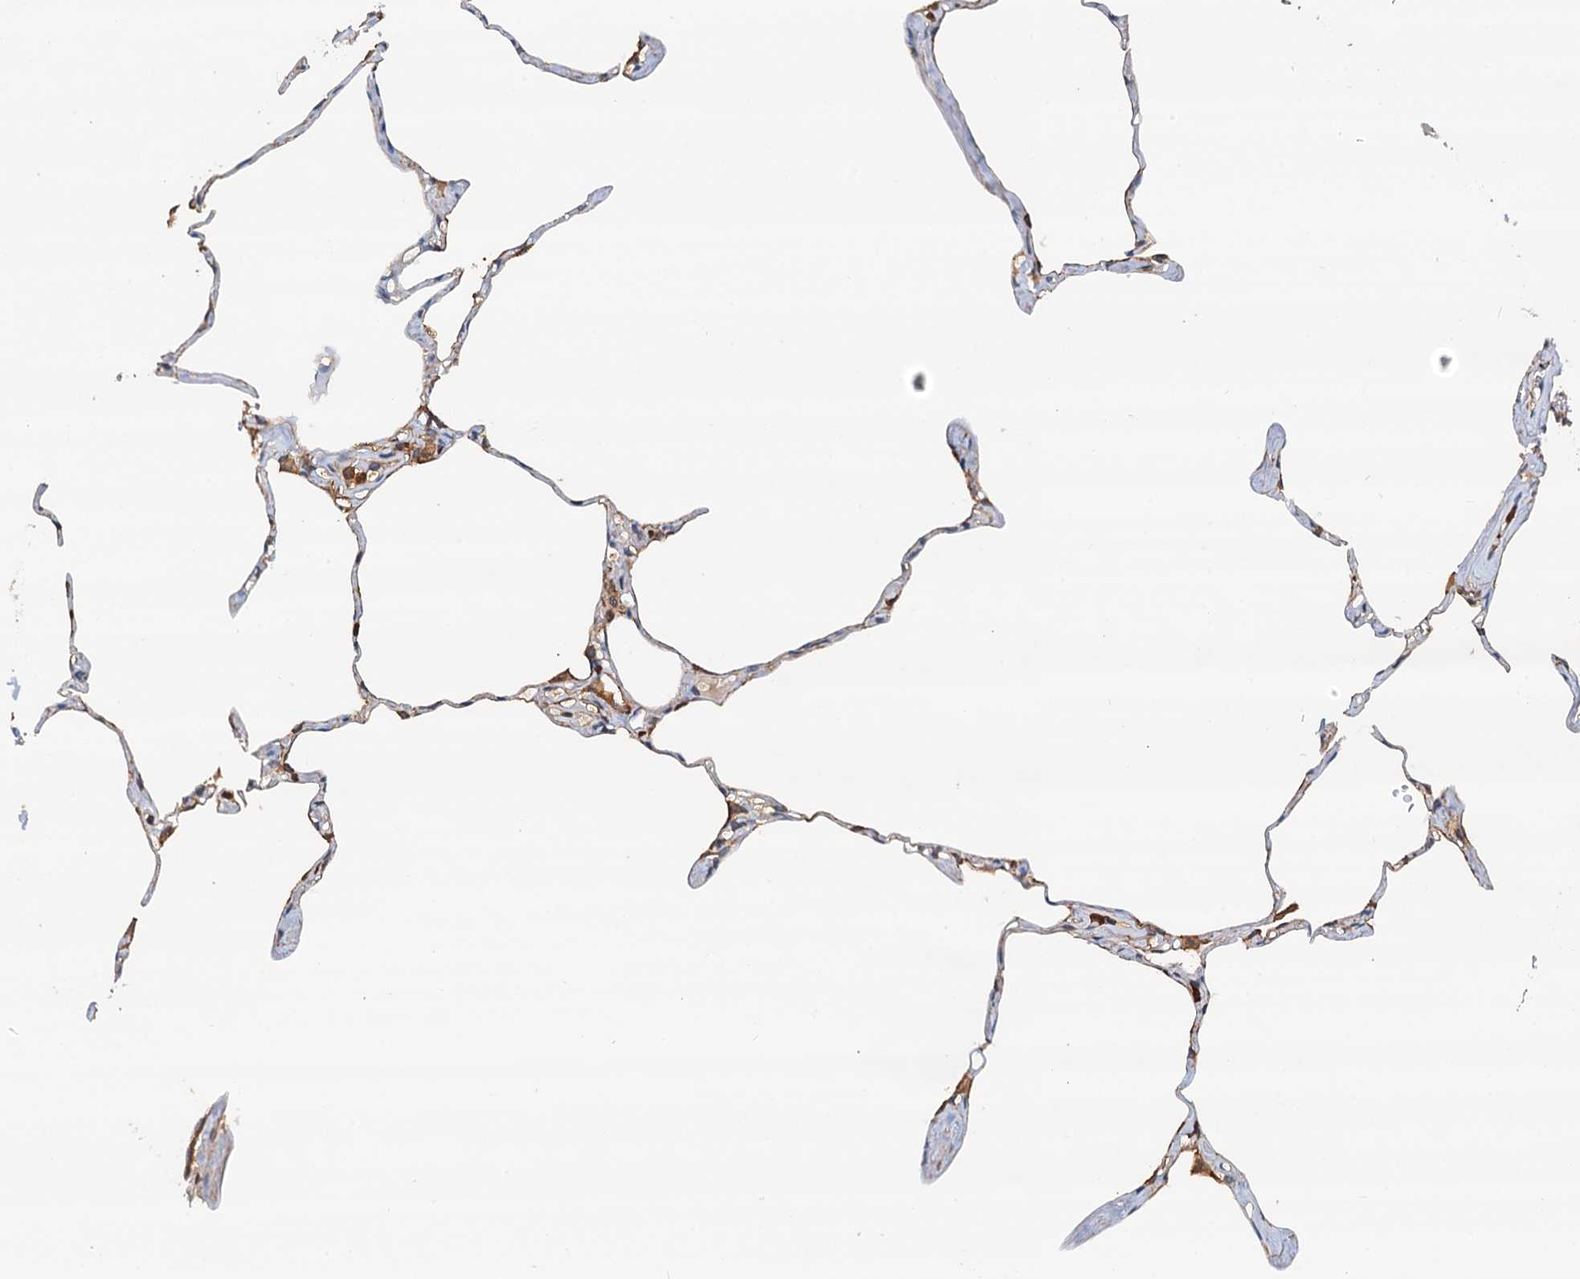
{"staining": {"intensity": "moderate", "quantity": "<25%", "location": "cytoplasmic/membranous"}, "tissue": "lung", "cell_type": "Alveolar cells", "image_type": "normal", "snomed": [{"axis": "morphology", "description": "Normal tissue, NOS"}, {"axis": "topography", "description": "Lung"}], "caption": "Alveolar cells show low levels of moderate cytoplasmic/membranous positivity in approximately <25% of cells in unremarkable lung. The staining was performed using DAB (3,3'-diaminobenzidine), with brown indicating positive protein expression. Nuclei are stained blue with hematoxylin.", "gene": "USP6NL", "patient": {"sex": "male", "age": 65}}